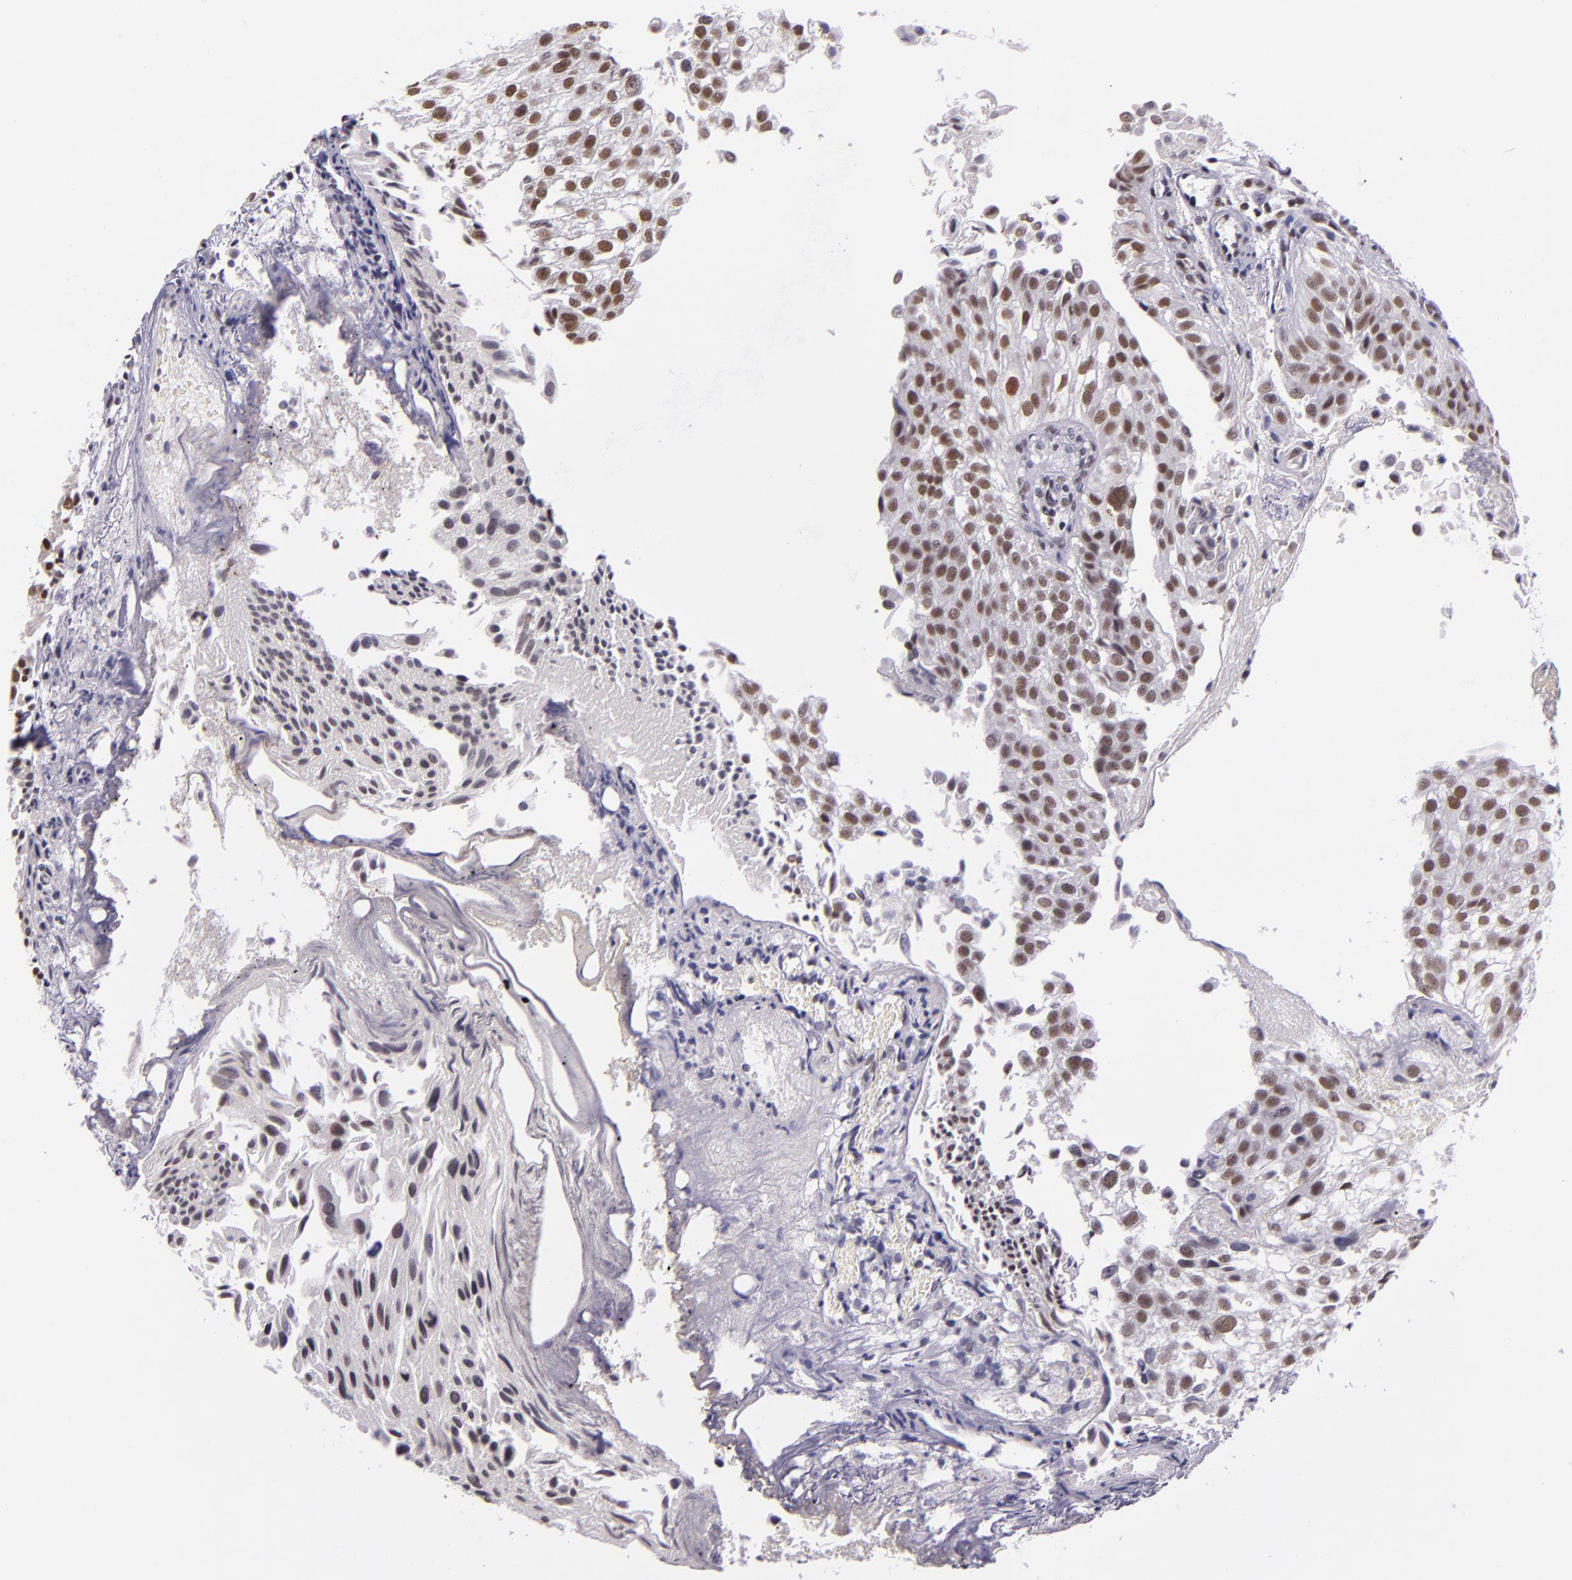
{"staining": {"intensity": "strong", "quantity": ">75%", "location": "nuclear"}, "tissue": "urothelial cancer", "cell_type": "Tumor cells", "image_type": "cancer", "snomed": [{"axis": "morphology", "description": "Urothelial carcinoma, Low grade"}, {"axis": "topography", "description": "Urinary bladder"}], "caption": "Urothelial carcinoma (low-grade) tissue exhibits strong nuclear staining in approximately >75% of tumor cells, visualized by immunohistochemistry.", "gene": "USF1", "patient": {"sex": "female", "age": 89}}